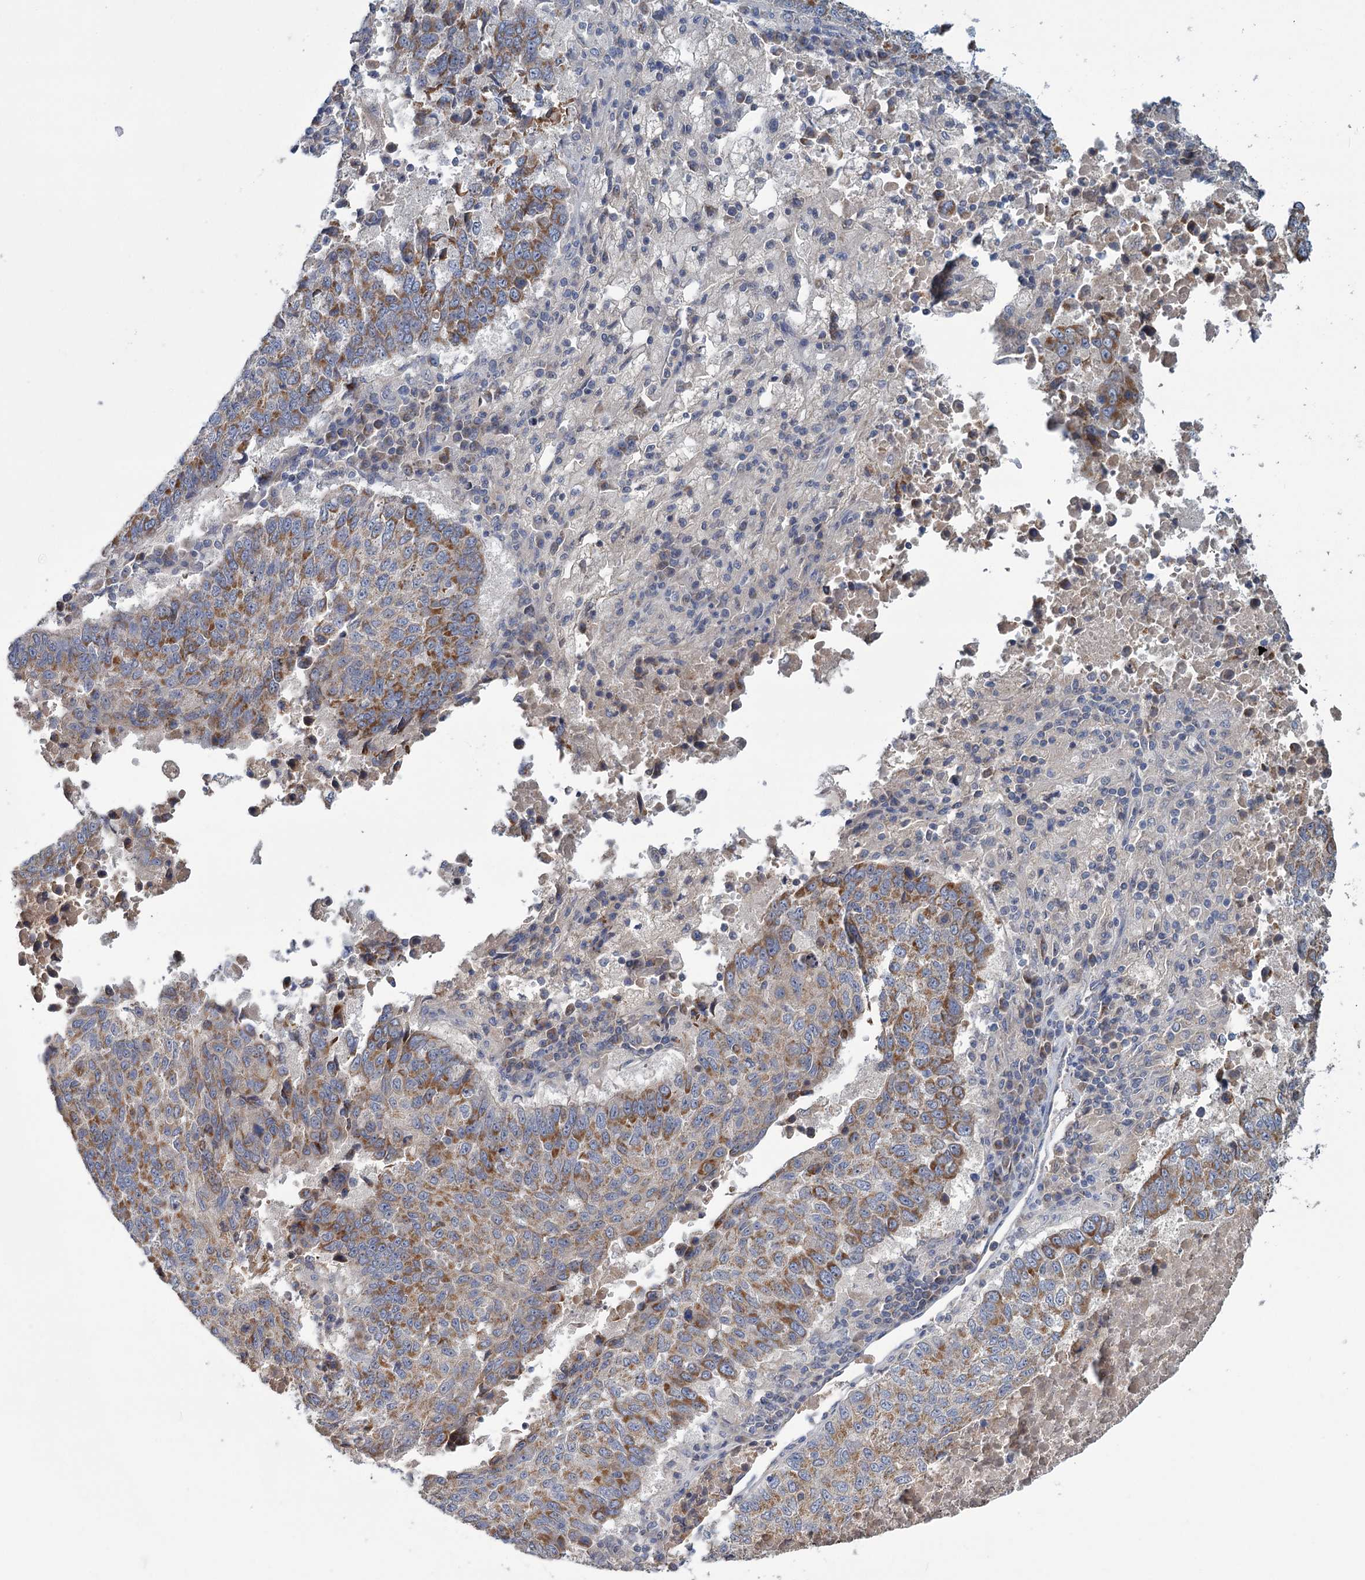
{"staining": {"intensity": "moderate", "quantity": "25%-75%", "location": "cytoplasmic/membranous"}, "tissue": "lung cancer", "cell_type": "Tumor cells", "image_type": "cancer", "snomed": [{"axis": "morphology", "description": "Squamous cell carcinoma, NOS"}, {"axis": "topography", "description": "Lung"}], "caption": "Squamous cell carcinoma (lung) tissue exhibits moderate cytoplasmic/membranous staining in approximately 25%-75% of tumor cells (DAB IHC, brown staining for protein, blue staining for nuclei).", "gene": "DYNC2H1", "patient": {"sex": "male", "age": 73}}